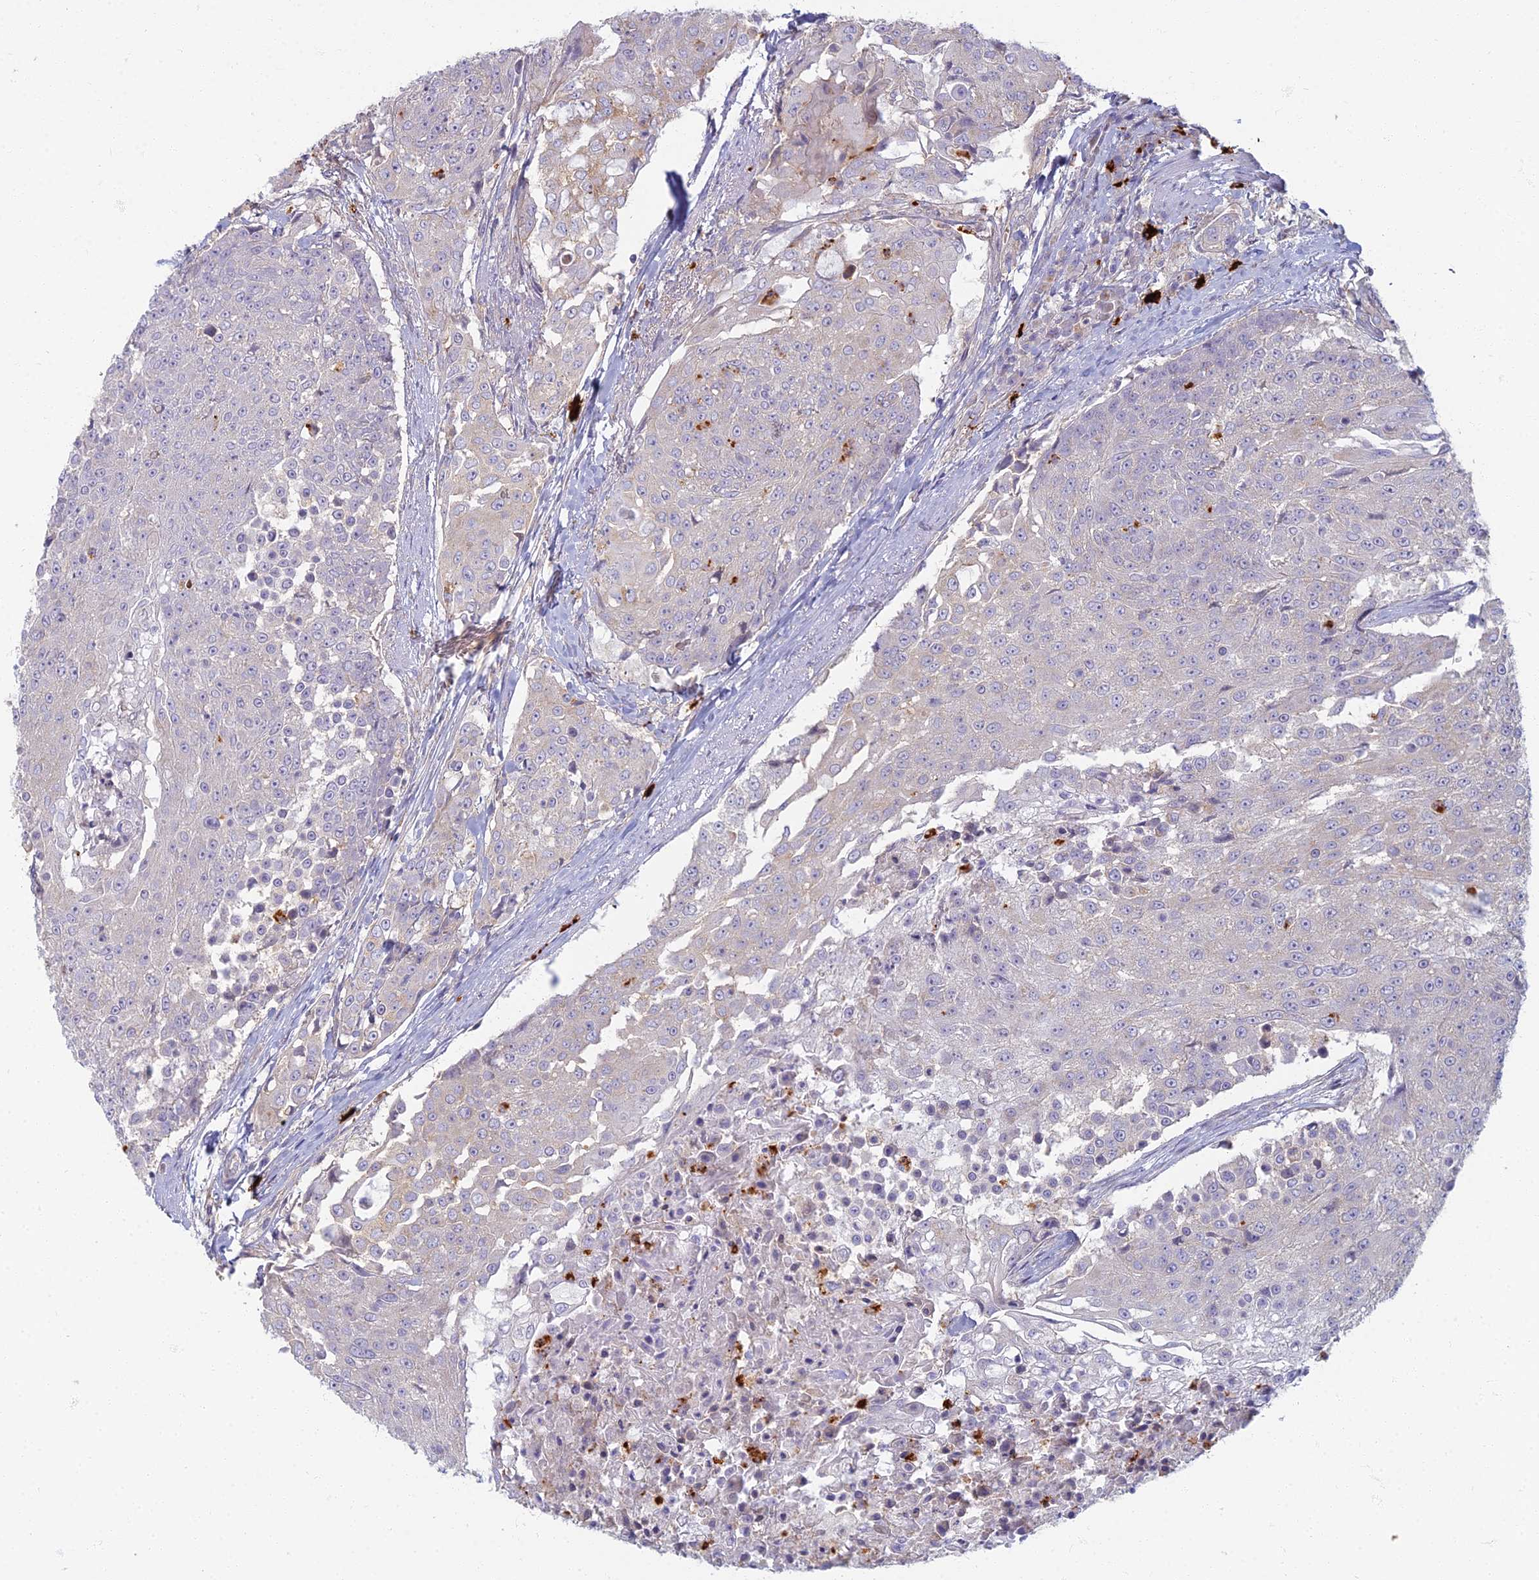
{"staining": {"intensity": "negative", "quantity": "none", "location": "none"}, "tissue": "urothelial cancer", "cell_type": "Tumor cells", "image_type": "cancer", "snomed": [{"axis": "morphology", "description": "Urothelial carcinoma, High grade"}, {"axis": "topography", "description": "Urinary bladder"}], "caption": "Protein analysis of urothelial carcinoma (high-grade) demonstrates no significant positivity in tumor cells.", "gene": "PROX2", "patient": {"sex": "female", "age": 63}}